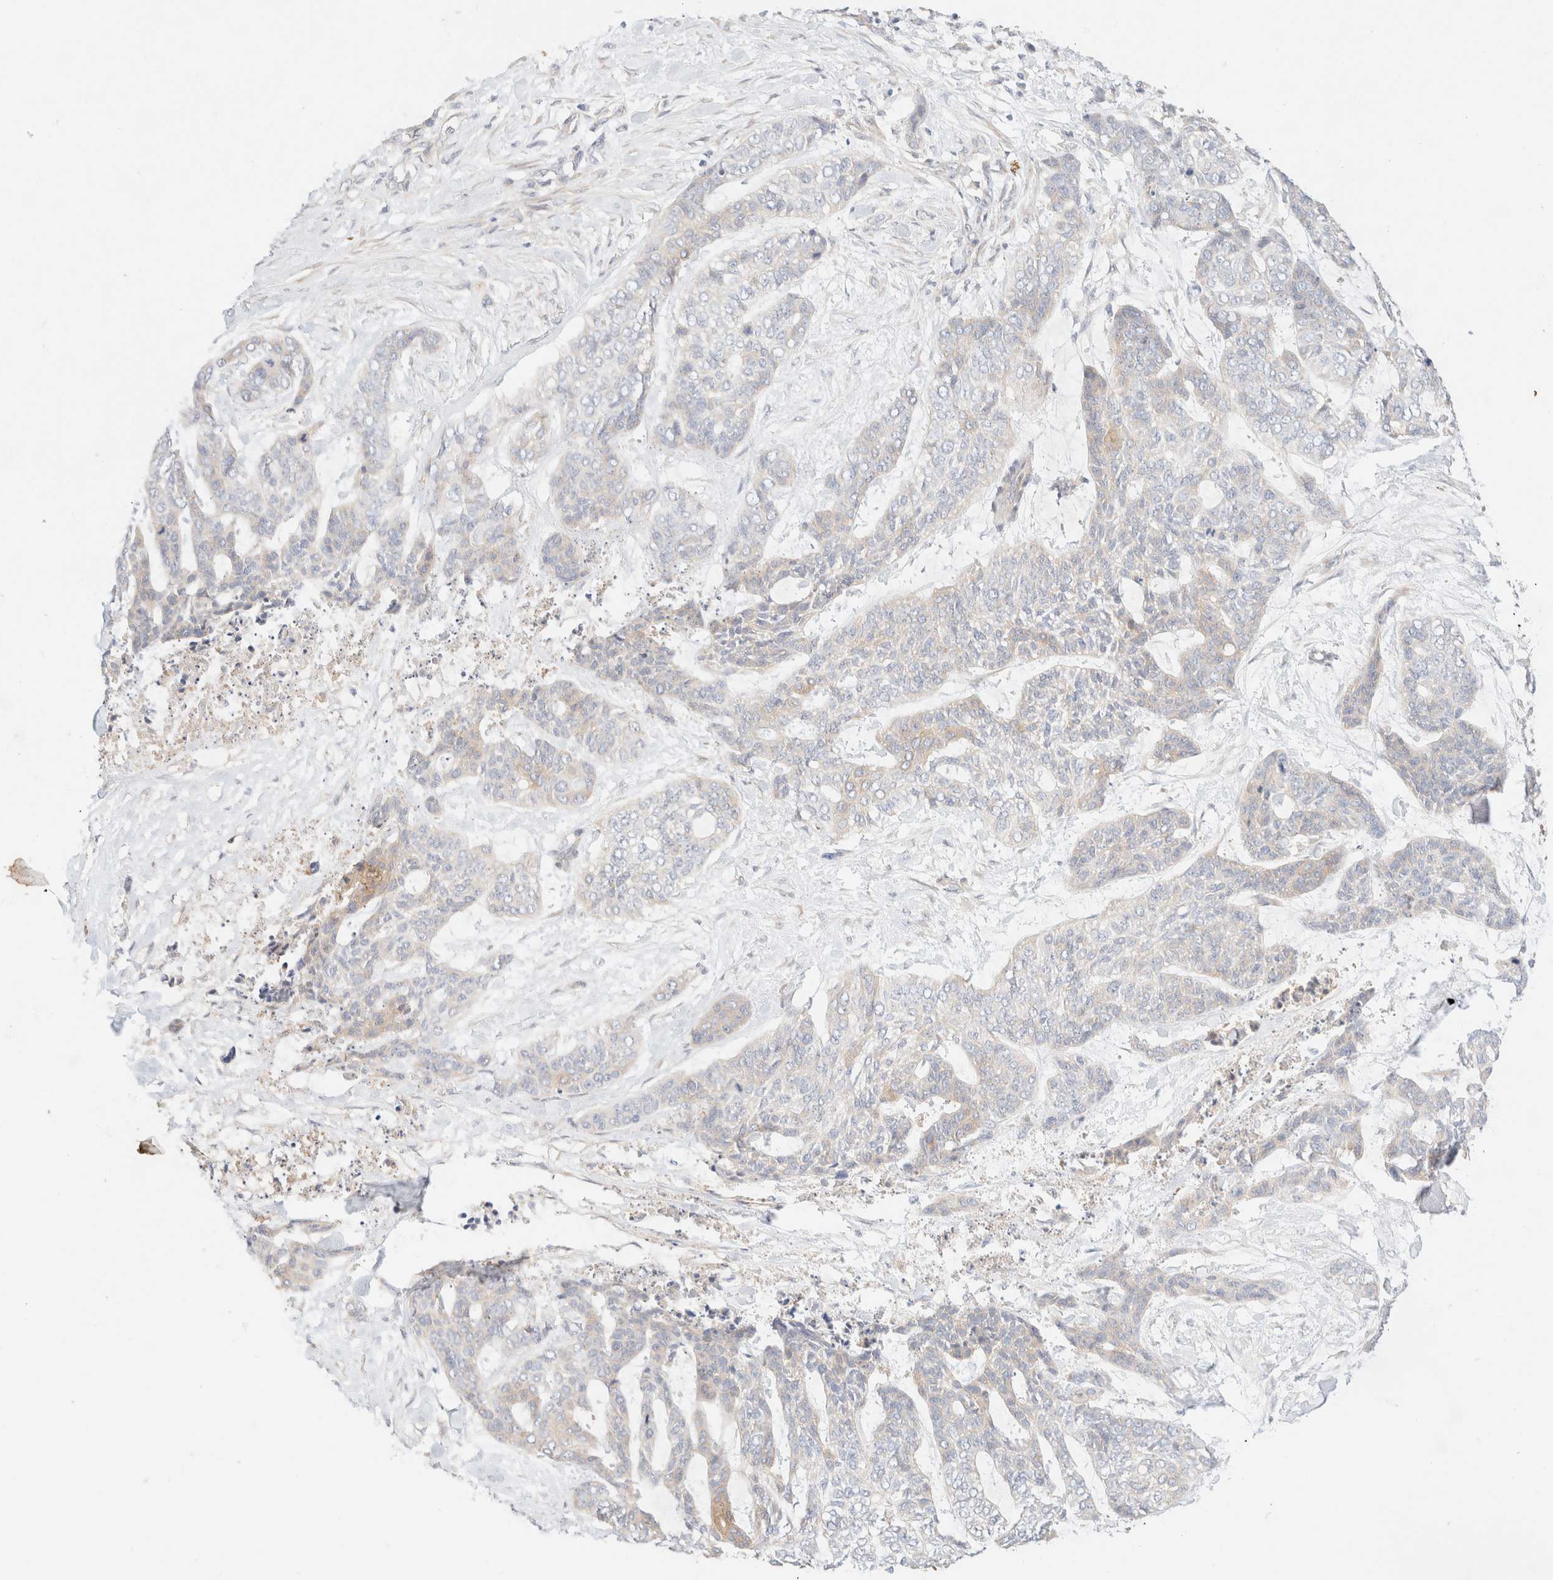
{"staining": {"intensity": "weak", "quantity": "<25%", "location": "cytoplasmic/membranous"}, "tissue": "skin cancer", "cell_type": "Tumor cells", "image_type": "cancer", "snomed": [{"axis": "morphology", "description": "Basal cell carcinoma"}, {"axis": "topography", "description": "Skin"}], "caption": "IHC micrograph of neoplastic tissue: human skin cancer (basal cell carcinoma) stained with DAB (3,3'-diaminobenzidine) shows no significant protein positivity in tumor cells.", "gene": "NIBAN2", "patient": {"sex": "female", "age": 64}}